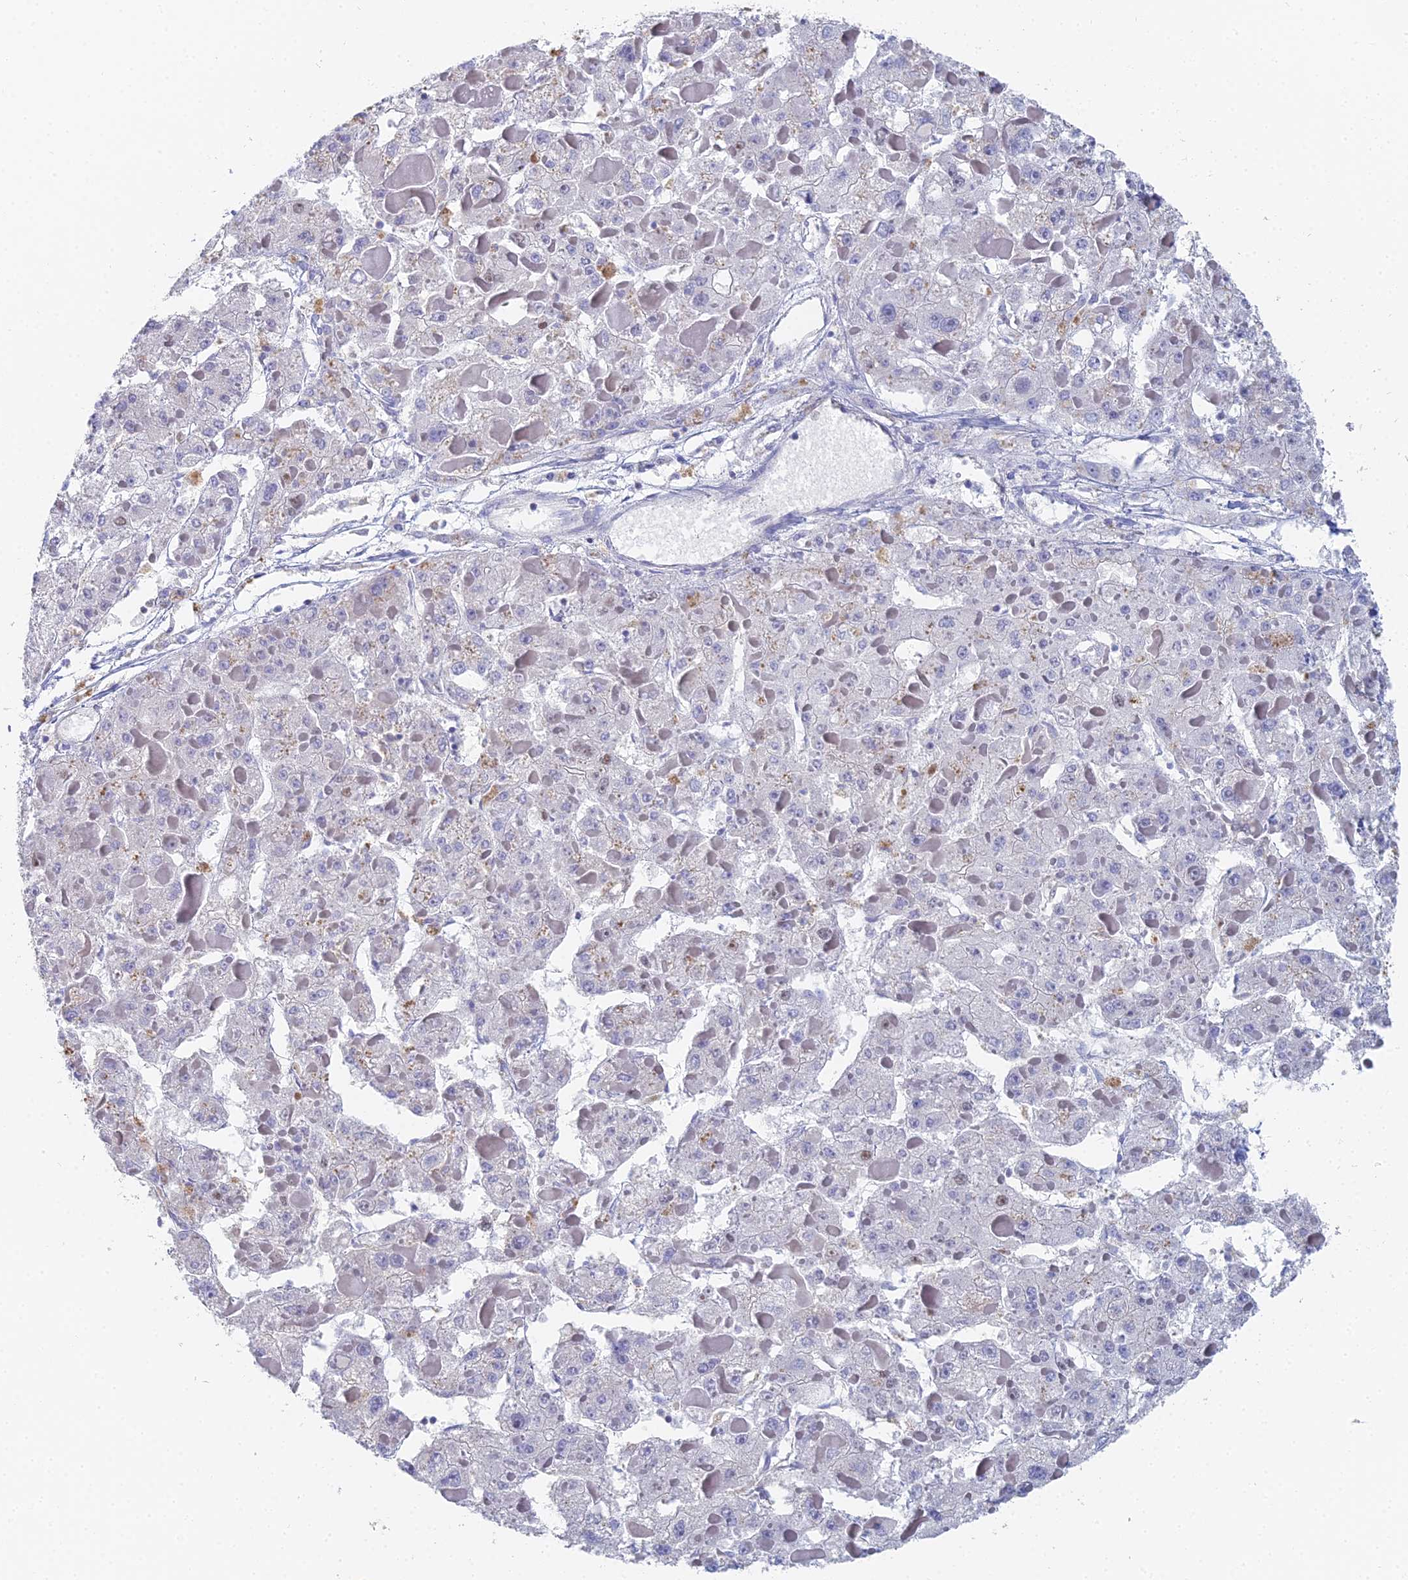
{"staining": {"intensity": "negative", "quantity": "none", "location": "none"}, "tissue": "liver cancer", "cell_type": "Tumor cells", "image_type": "cancer", "snomed": [{"axis": "morphology", "description": "Carcinoma, Hepatocellular, NOS"}, {"axis": "topography", "description": "Liver"}], "caption": "Immunohistochemical staining of liver cancer reveals no significant staining in tumor cells.", "gene": "MCM2", "patient": {"sex": "female", "age": 73}}